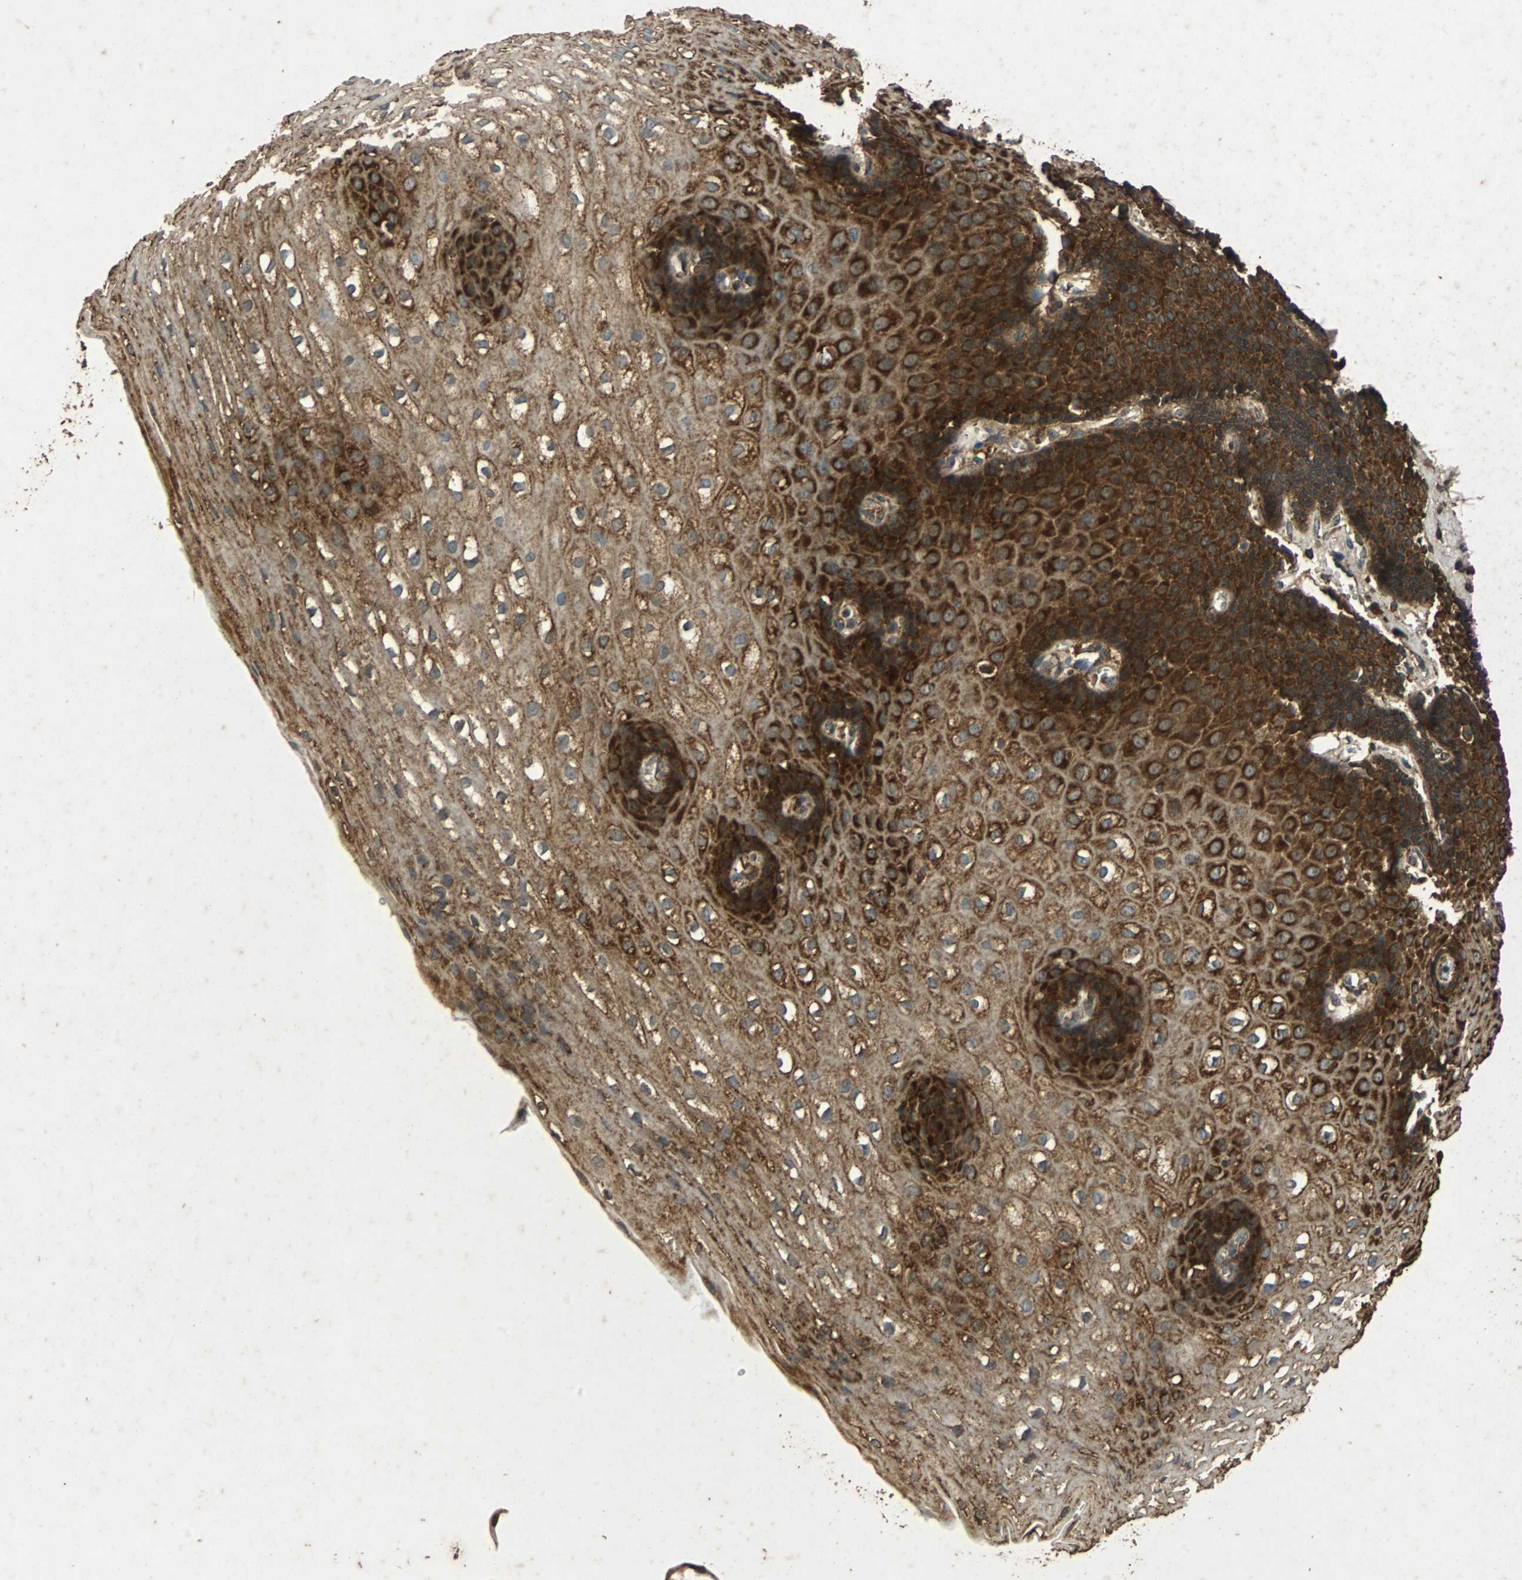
{"staining": {"intensity": "strong", "quantity": ">75%", "location": "cytoplasmic/membranous"}, "tissue": "esophagus", "cell_type": "Squamous epithelial cells", "image_type": "normal", "snomed": [{"axis": "morphology", "description": "Normal tissue, NOS"}, {"axis": "topography", "description": "Esophagus"}], "caption": "Strong cytoplasmic/membranous positivity for a protein is identified in about >75% of squamous epithelial cells of benign esophagus using IHC.", "gene": "NAA10", "patient": {"sex": "male", "age": 48}}